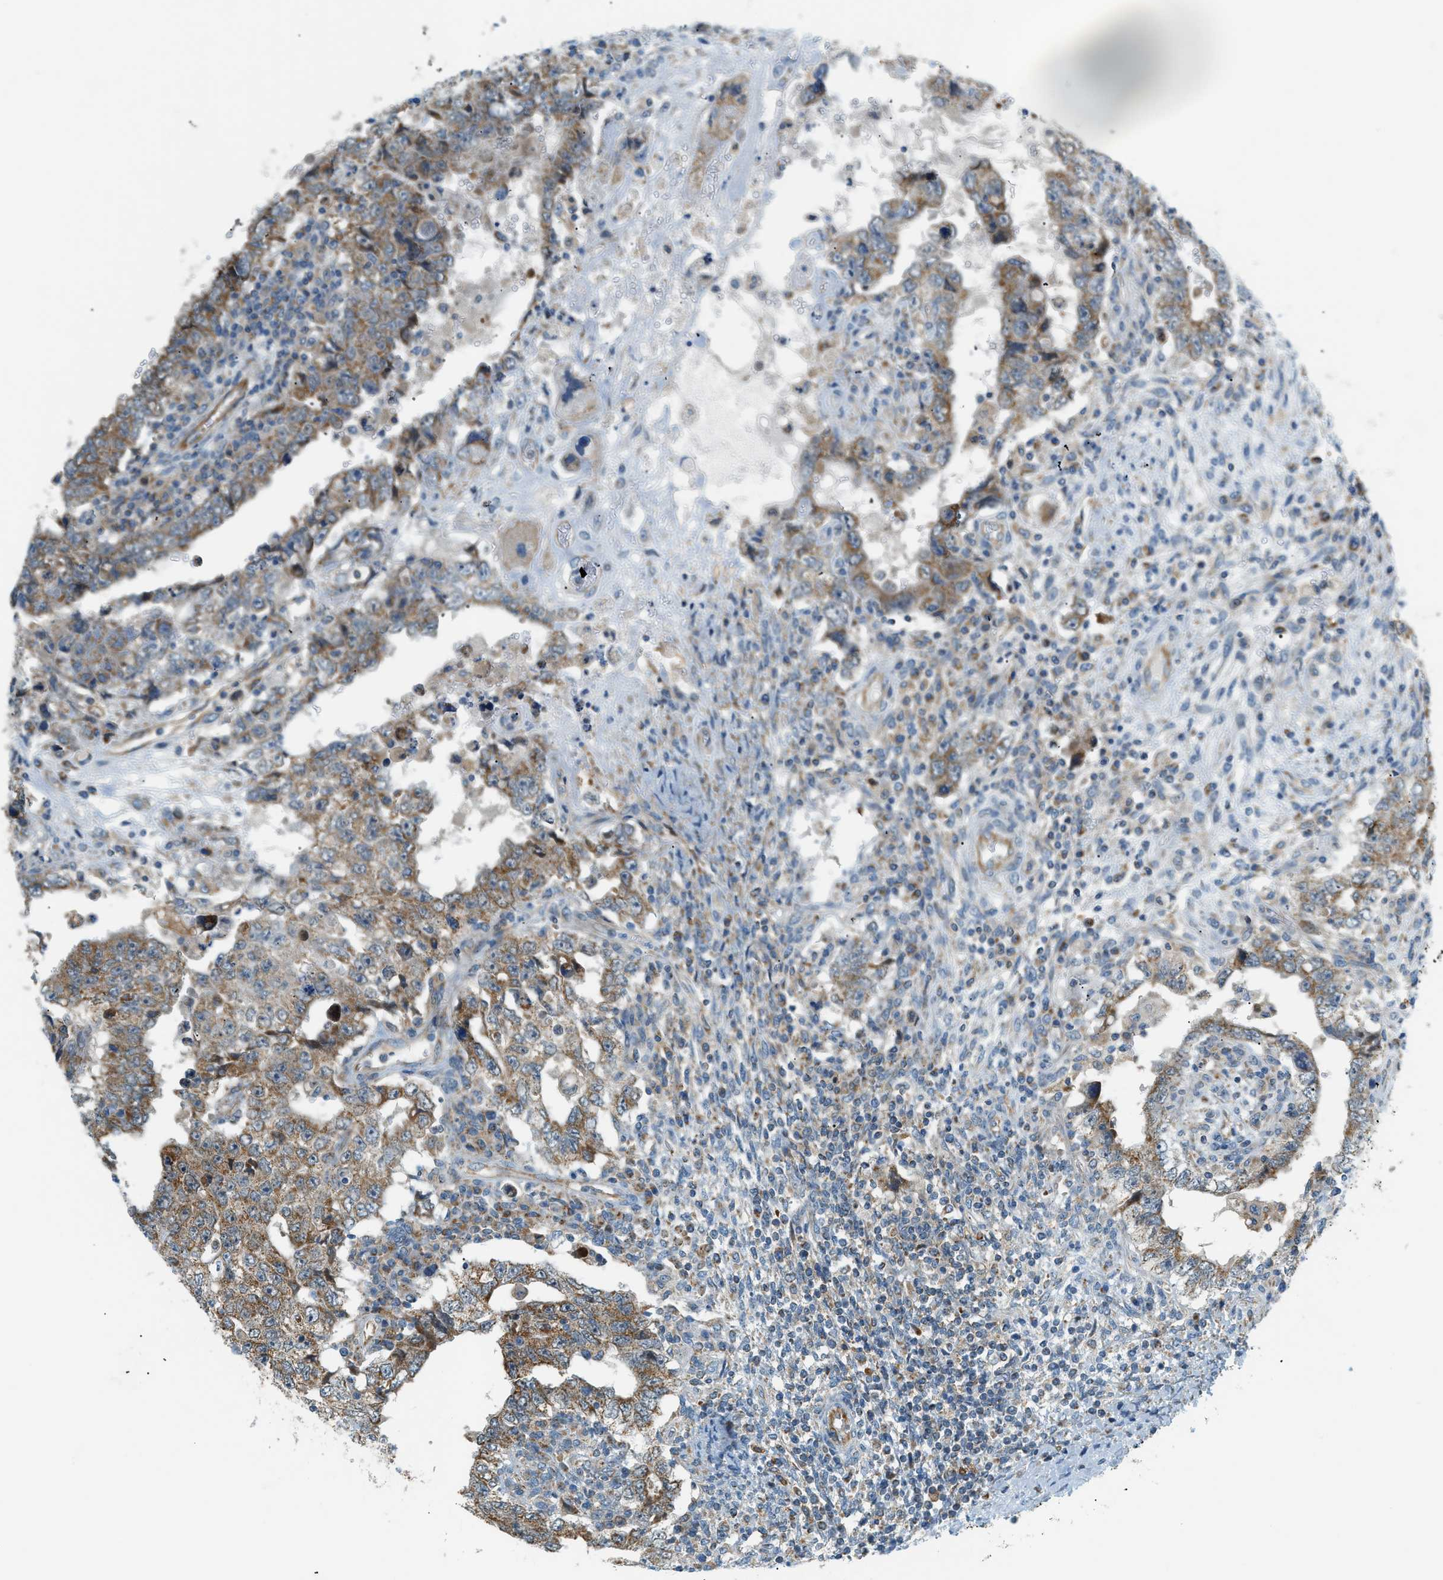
{"staining": {"intensity": "weak", "quantity": ">75%", "location": "cytoplasmic/membranous"}, "tissue": "testis cancer", "cell_type": "Tumor cells", "image_type": "cancer", "snomed": [{"axis": "morphology", "description": "Carcinoma, Embryonal, NOS"}, {"axis": "topography", "description": "Testis"}], "caption": "Embryonal carcinoma (testis) stained with a brown dye demonstrates weak cytoplasmic/membranous positive positivity in approximately >75% of tumor cells.", "gene": "PIGG", "patient": {"sex": "male", "age": 26}}